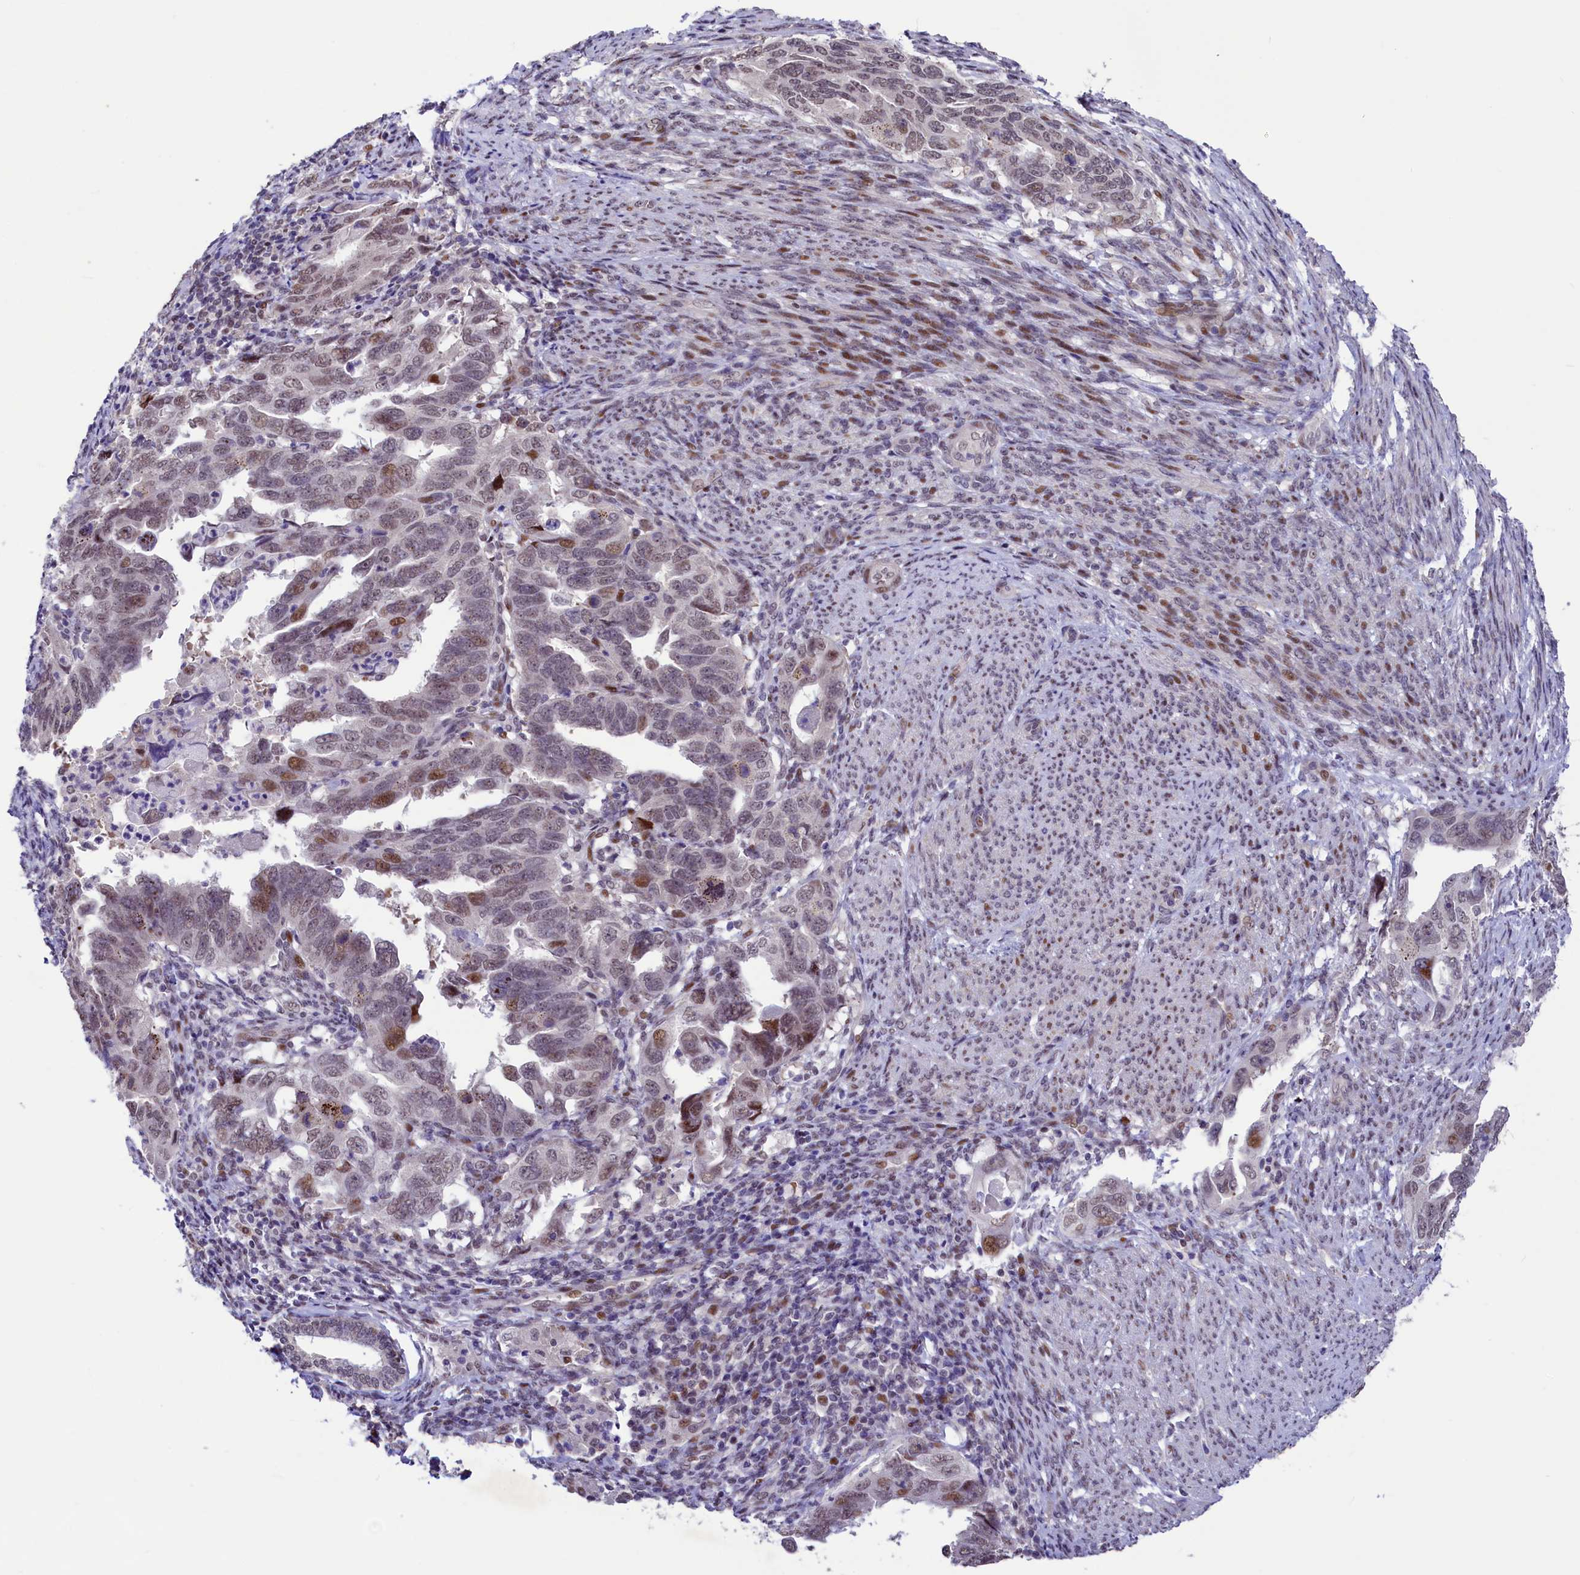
{"staining": {"intensity": "moderate", "quantity": "25%-75%", "location": "nuclear"}, "tissue": "endometrial cancer", "cell_type": "Tumor cells", "image_type": "cancer", "snomed": [{"axis": "morphology", "description": "Adenocarcinoma, NOS"}, {"axis": "topography", "description": "Endometrium"}], "caption": "IHC histopathology image of neoplastic tissue: human endometrial adenocarcinoma stained using immunohistochemistry reveals medium levels of moderate protein expression localized specifically in the nuclear of tumor cells, appearing as a nuclear brown color.", "gene": "ANKS3", "patient": {"sex": "female", "age": 65}}